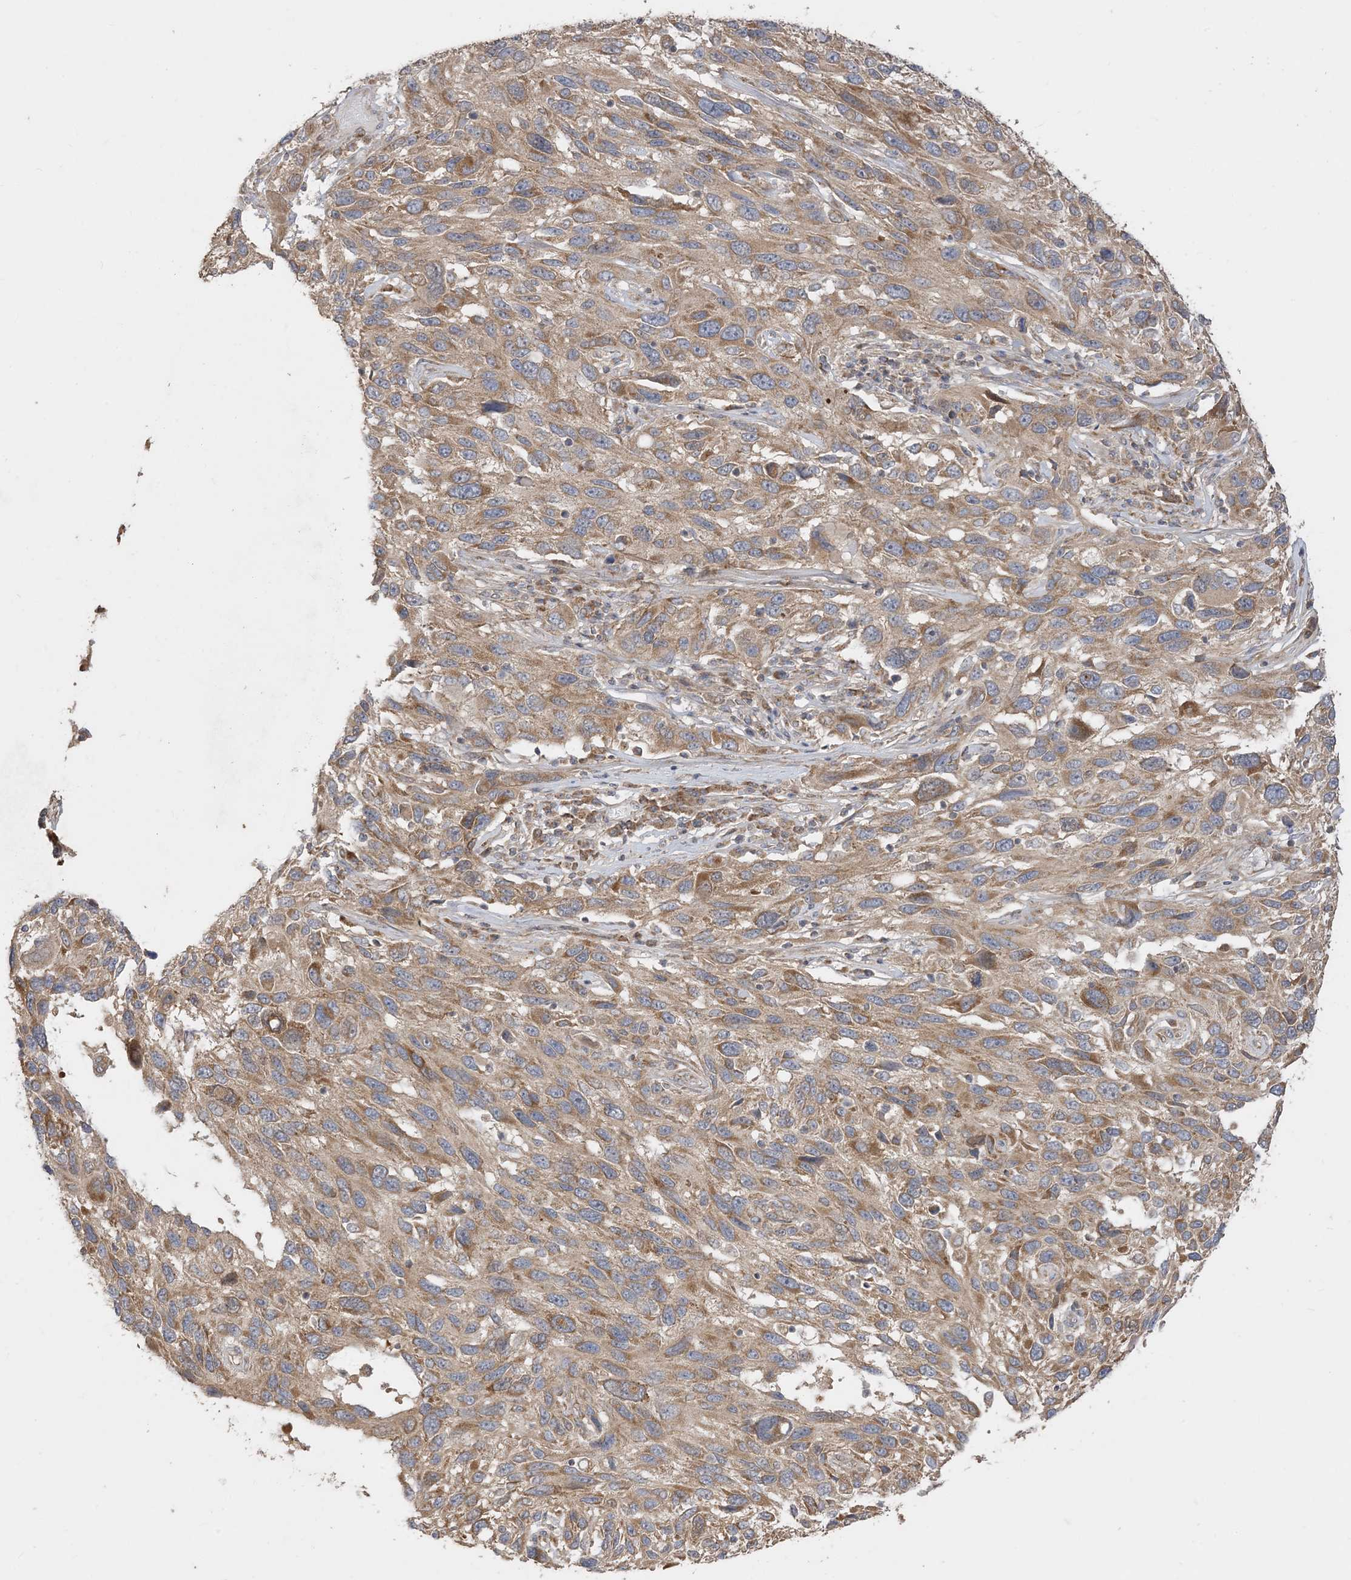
{"staining": {"intensity": "strong", "quantity": ">75%", "location": "cytoplasmic/membranous"}, "tissue": "melanoma", "cell_type": "Tumor cells", "image_type": "cancer", "snomed": [{"axis": "morphology", "description": "Malignant melanoma, NOS"}, {"axis": "topography", "description": "Skin"}], "caption": "Immunohistochemistry (IHC) histopathology image of neoplastic tissue: malignant melanoma stained using IHC demonstrates high levels of strong protein expression localized specifically in the cytoplasmic/membranous of tumor cells, appearing as a cytoplasmic/membranous brown color.", "gene": "SIRT3", "patient": {"sex": "male", "age": 53}}